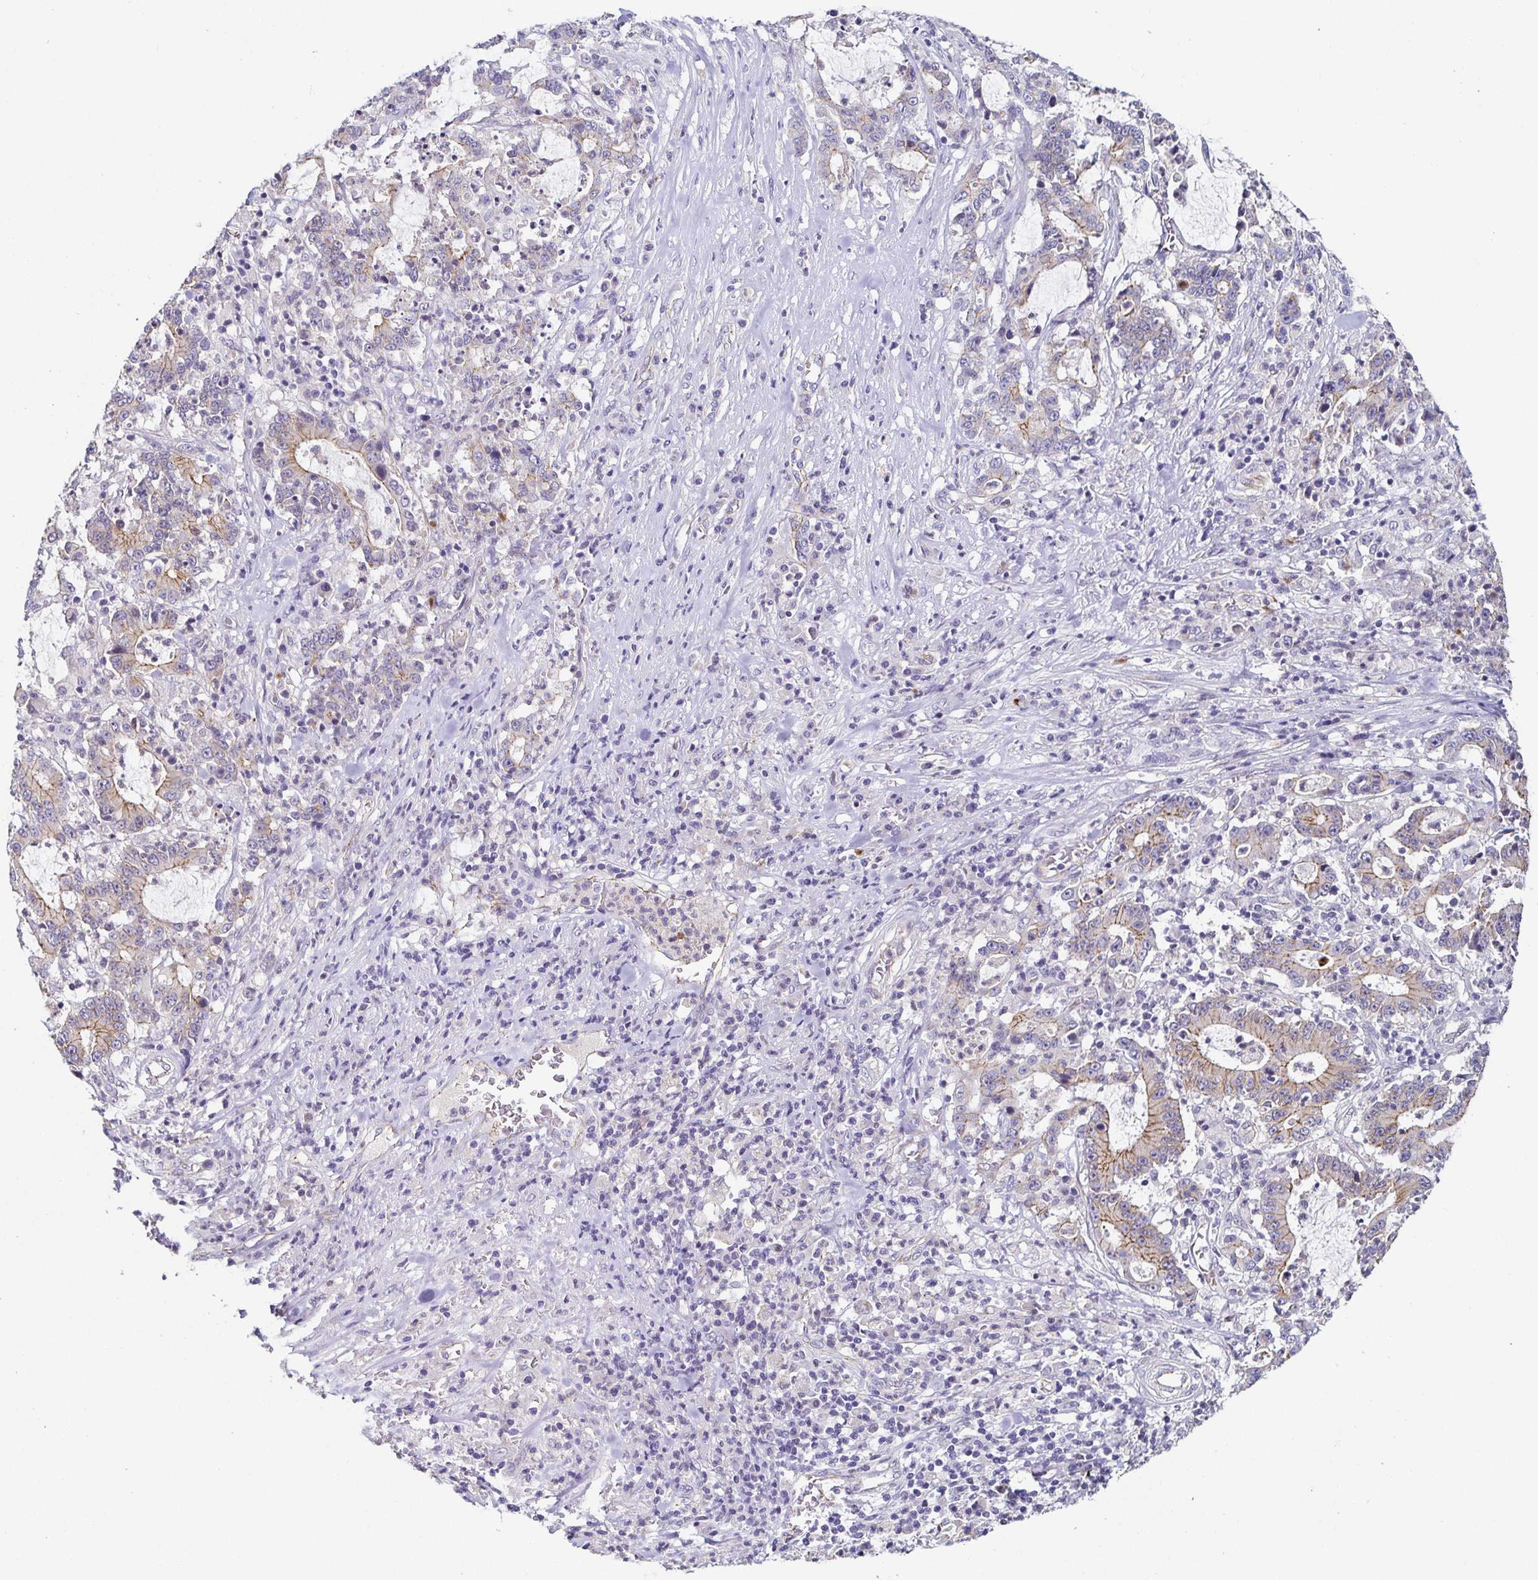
{"staining": {"intensity": "weak", "quantity": "<25%", "location": "cytoplasmic/membranous"}, "tissue": "stomach cancer", "cell_type": "Tumor cells", "image_type": "cancer", "snomed": [{"axis": "morphology", "description": "Adenocarcinoma, NOS"}, {"axis": "topography", "description": "Stomach, upper"}], "caption": "The histopathology image exhibits no staining of tumor cells in stomach cancer.", "gene": "PIWIL3", "patient": {"sex": "male", "age": 68}}